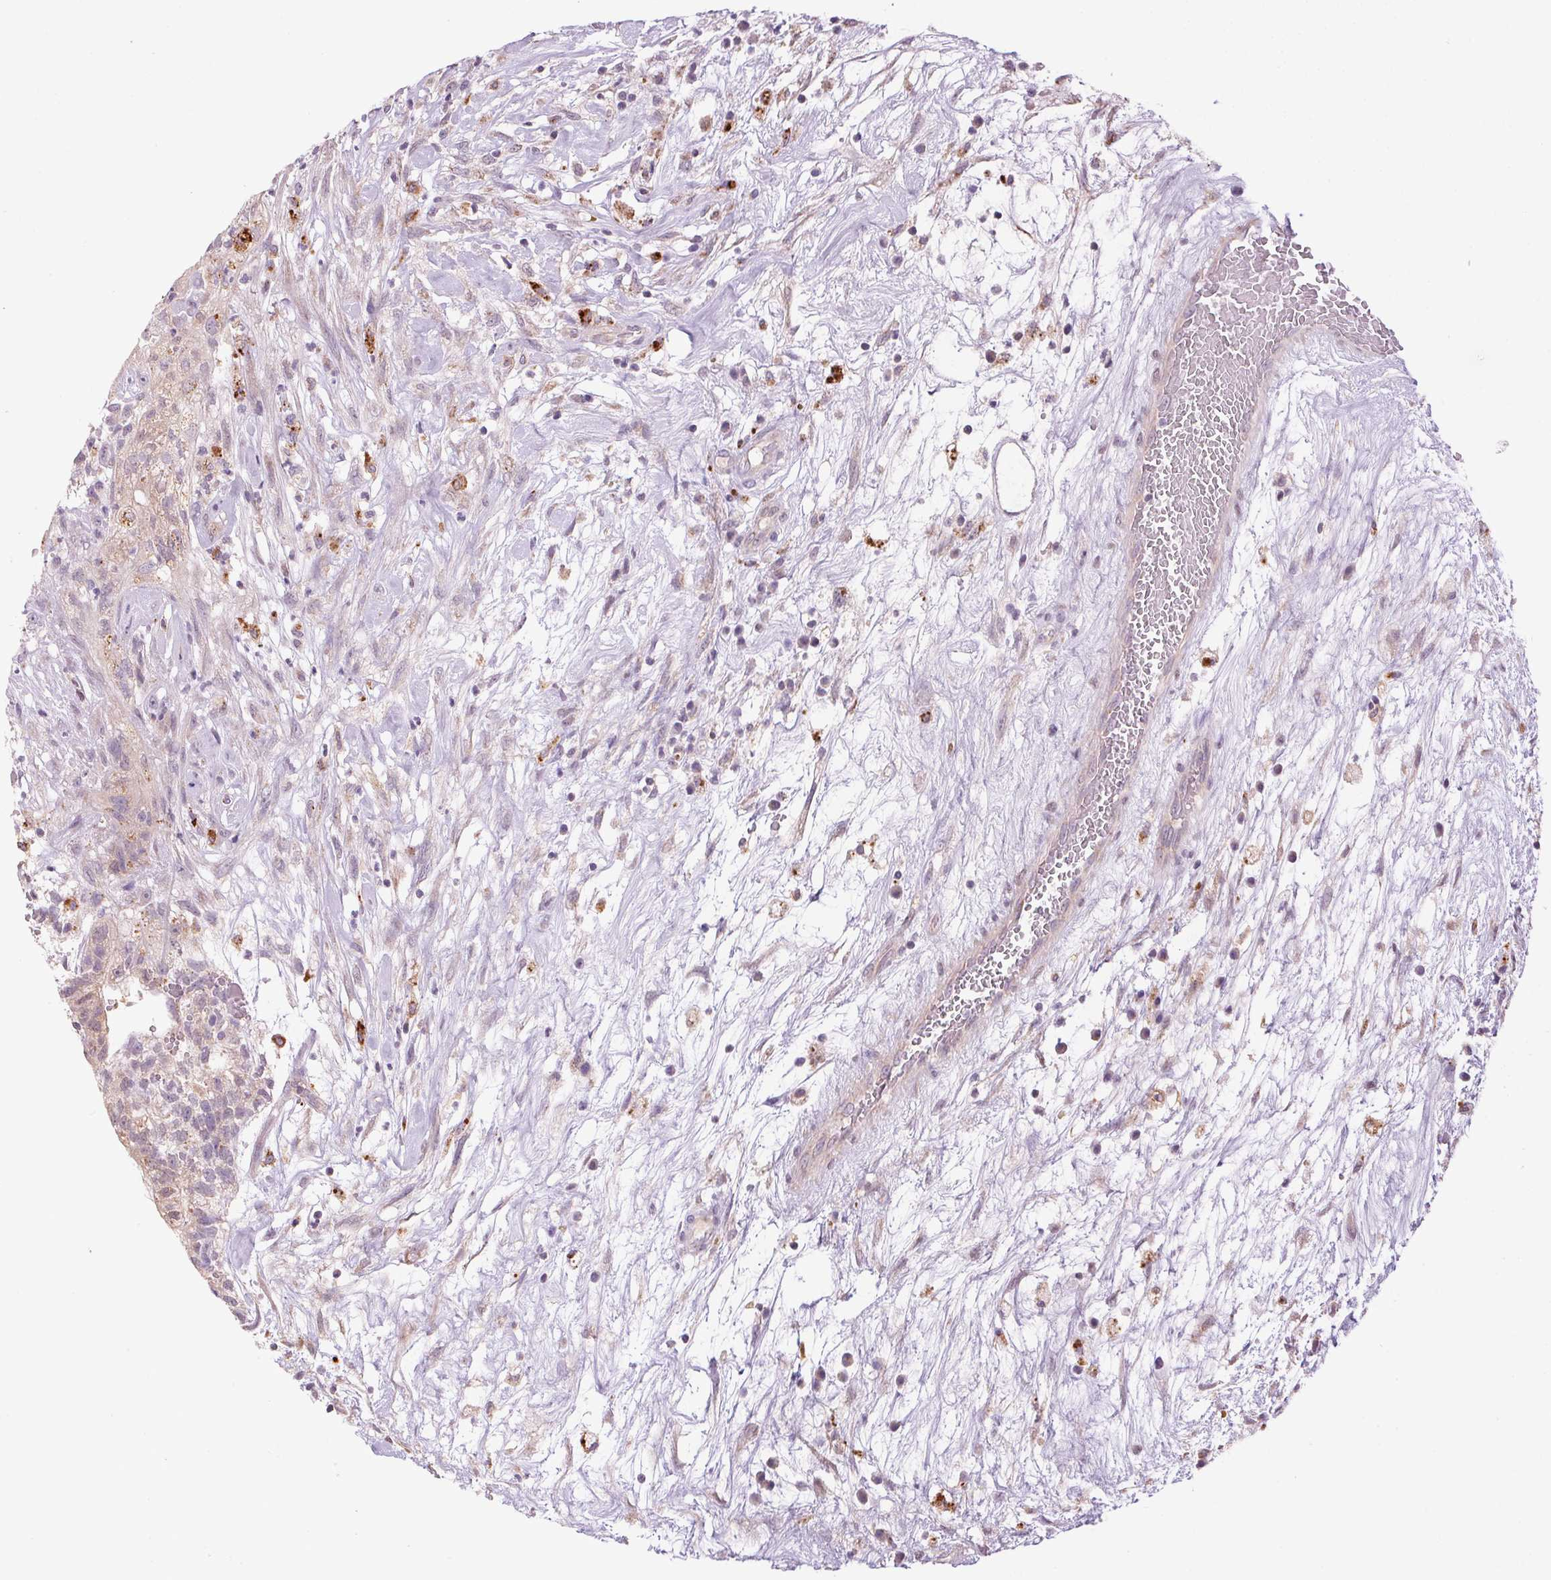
{"staining": {"intensity": "weak", "quantity": "25%-75%", "location": "cytoplasmic/membranous"}, "tissue": "testis cancer", "cell_type": "Tumor cells", "image_type": "cancer", "snomed": [{"axis": "morphology", "description": "Normal tissue, NOS"}, {"axis": "morphology", "description": "Carcinoma, Embryonal, NOS"}, {"axis": "topography", "description": "Testis"}], "caption": "Weak cytoplasmic/membranous protein positivity is appreciated in about 25%-75% of tumor cells in testis embryonal carcinoma.", "gene": "ADH5", "patient": {"sex": "male", "age": 32}}